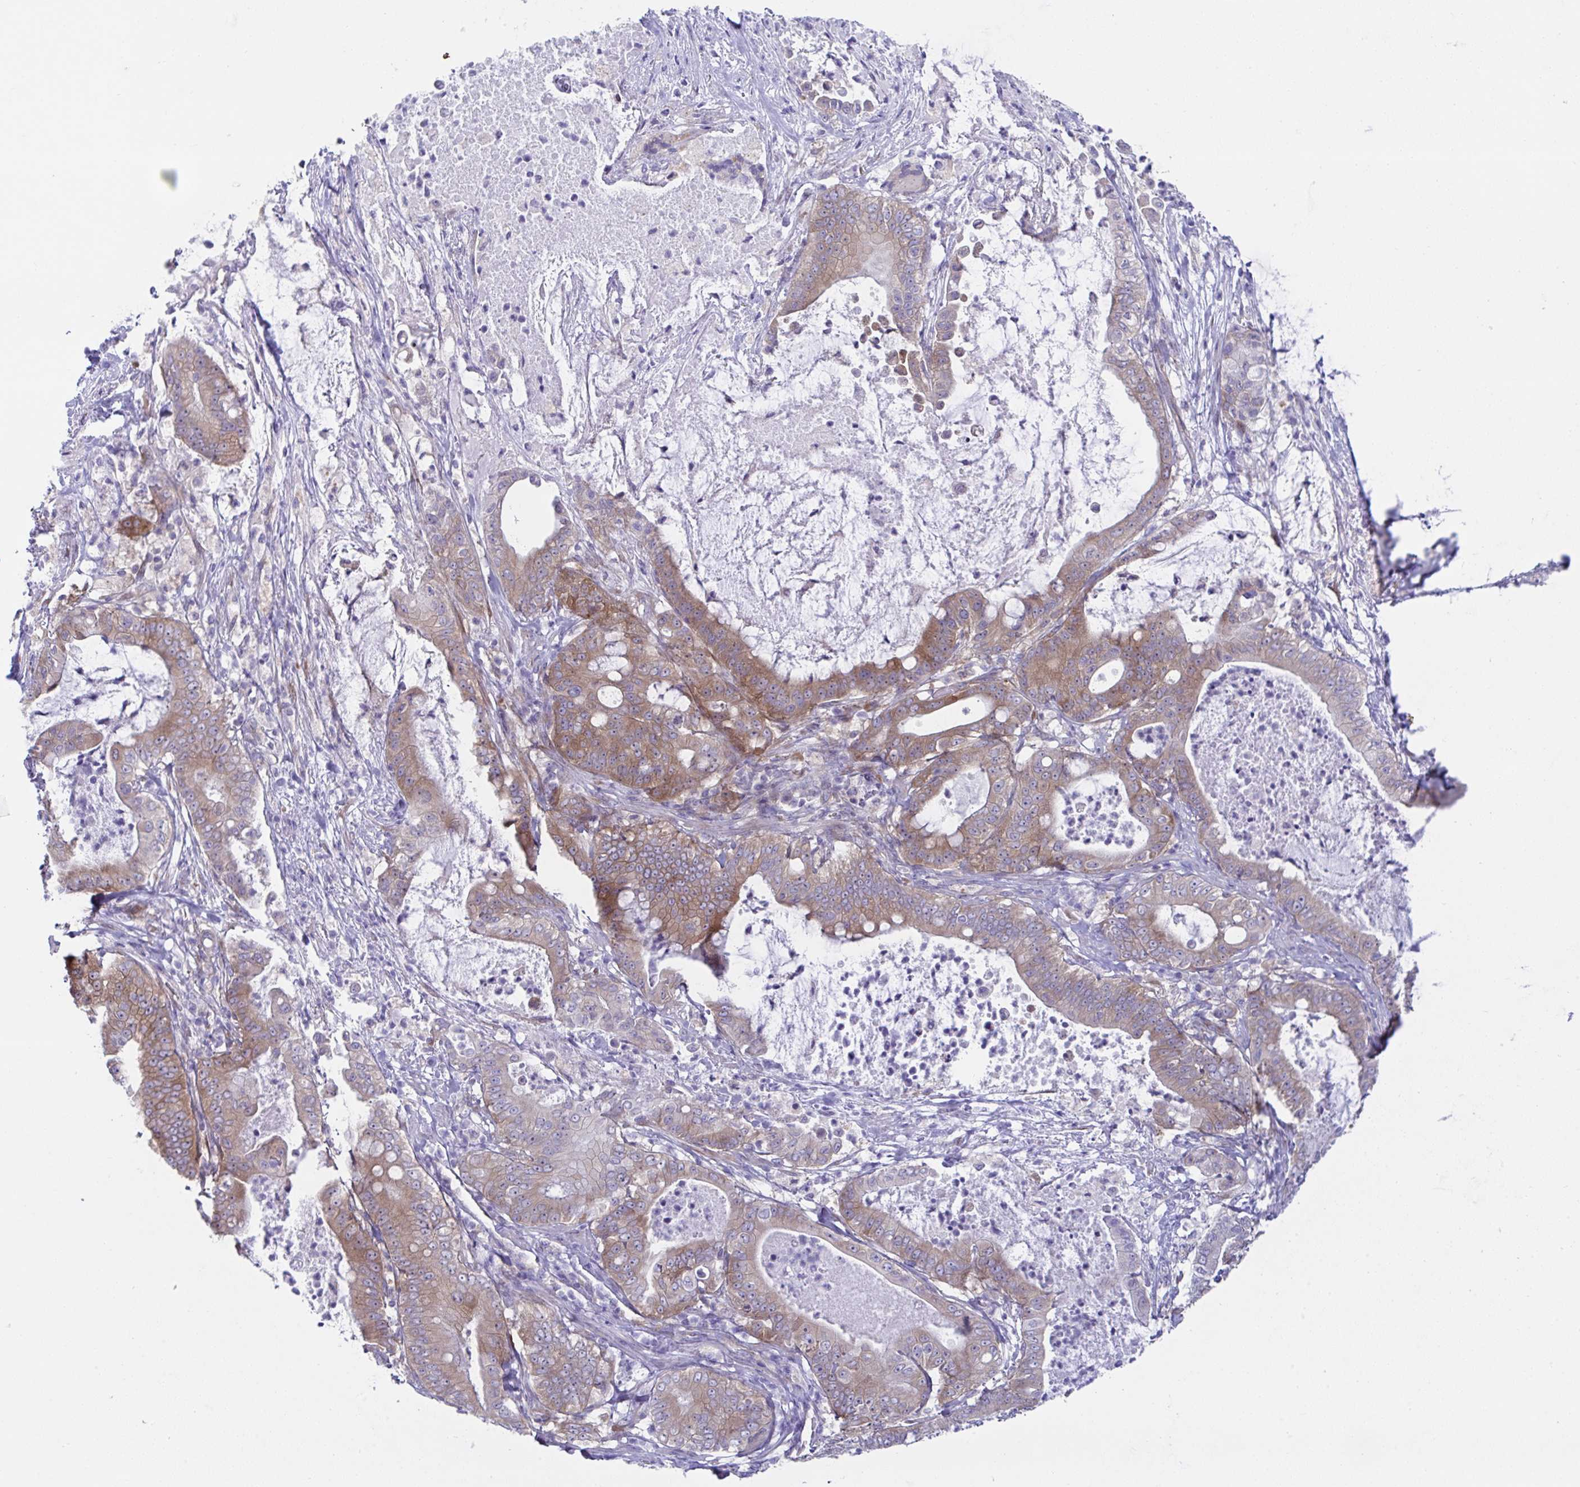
{"staining": {"intensity": "moderate", "quantity": ">75%", "location": "cytoplasmic/membranous"}, "tissue": "pancreatic cancer", "cell_type": "Tumor cells", "image_type": "cancer", "snomed": [{"axis": "morphology", "description": "Adenocarcinoma, NOS"}, {"axis": "topography", "description": "Pancreas"}], "caption": "Protein expression analysis of adenocarcinoma (pancreatic) shows moderate cytoplasmic/membranous expression in about >75% of tumor cells.", "gene": "FAU", "patient": {"sex": "male", "age": 71}}